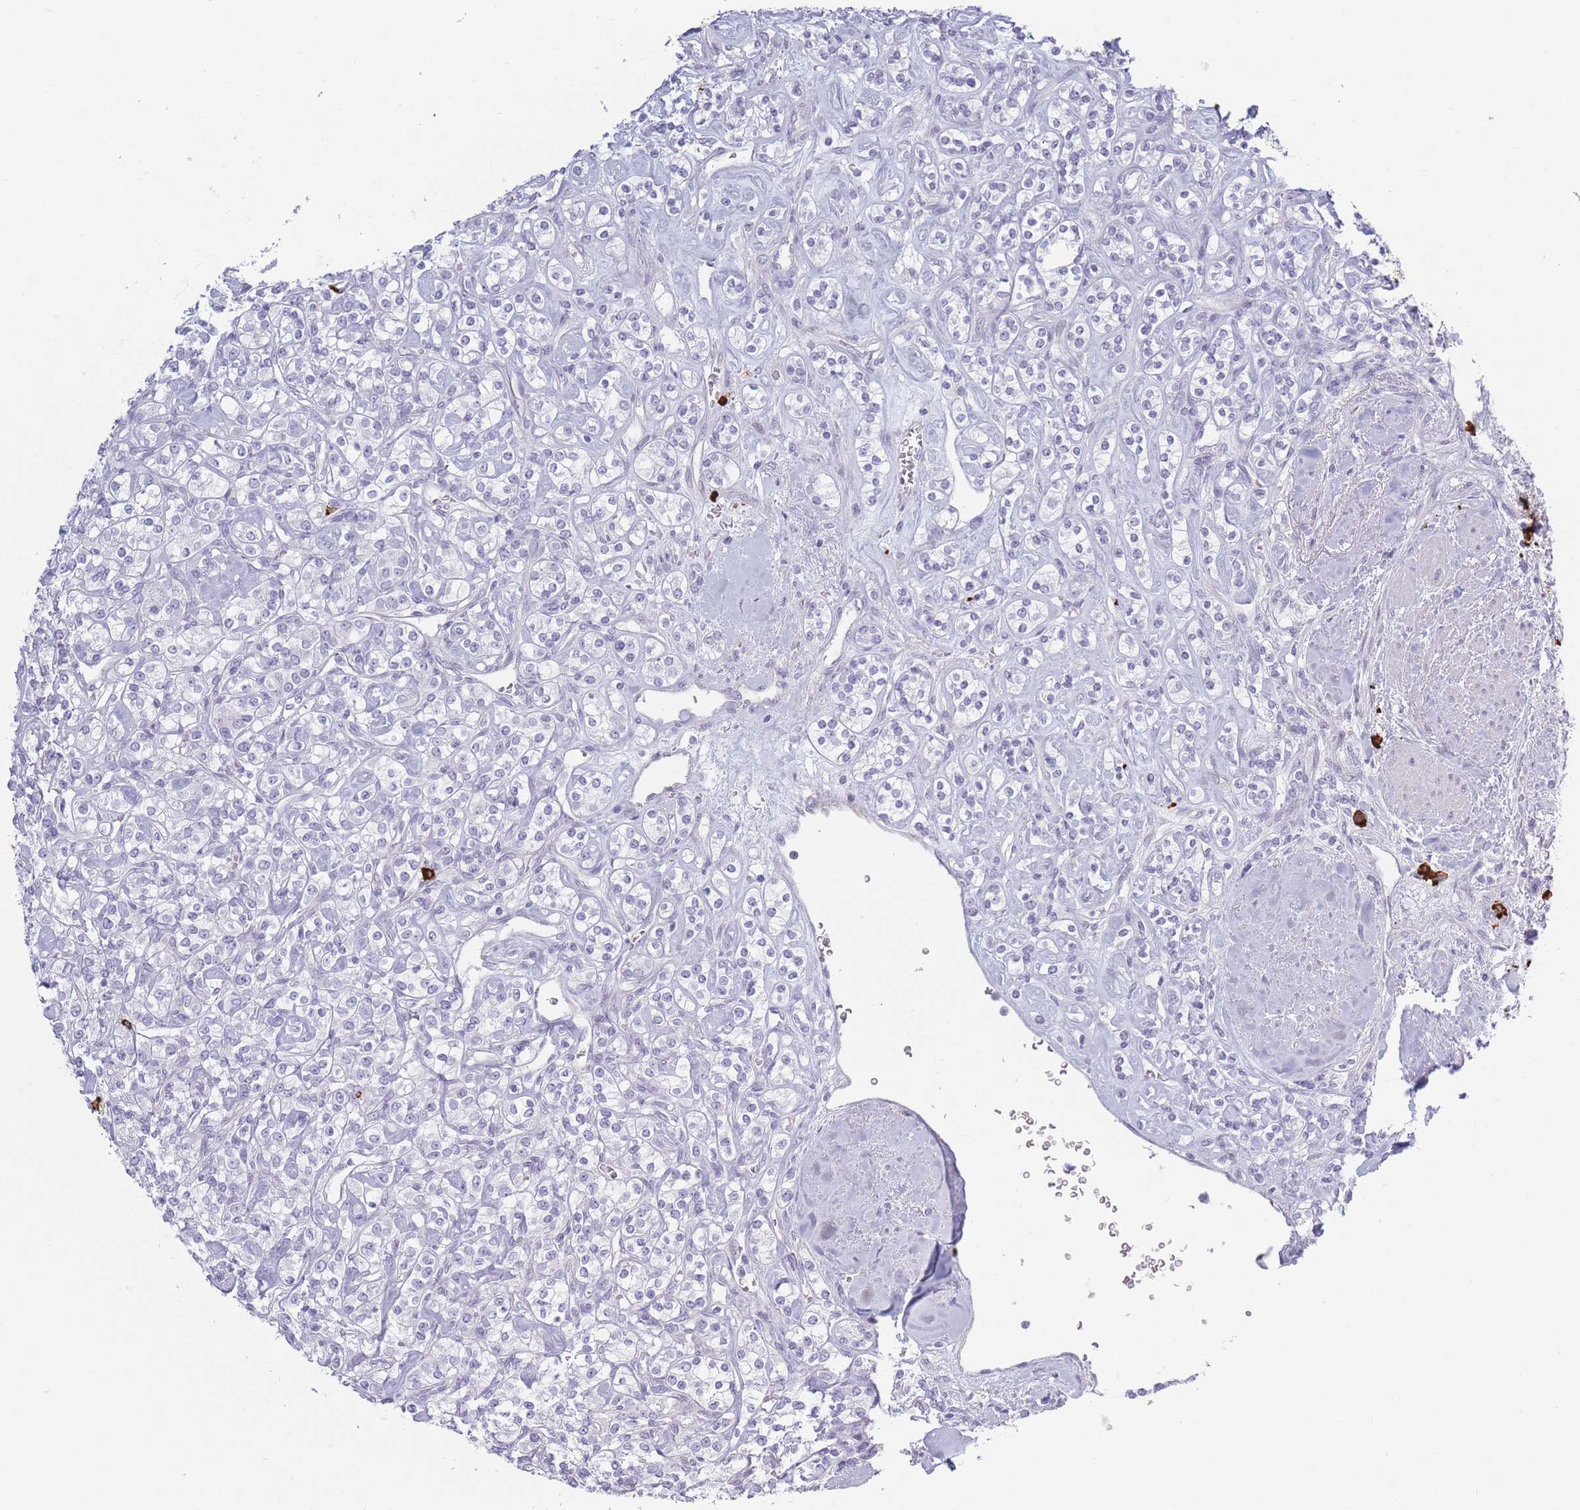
{"staining": {"intensity": "negative", "quantity": "none", "location": "none"}, "tissue": "renal cancer", "cell_type": "Tumor cells", "image_type": "cancer", "snomed": [{"axis": "morphology", "description": "Adenocarcinoma, NOS"}, {"axis": "topography", "description": "Kidney"}], "caption": "Tumor cells are negative for protein expression in human renal cancer.", "gene": "PLEKHG2", "patient": {"sex": "male", "age": 77}}